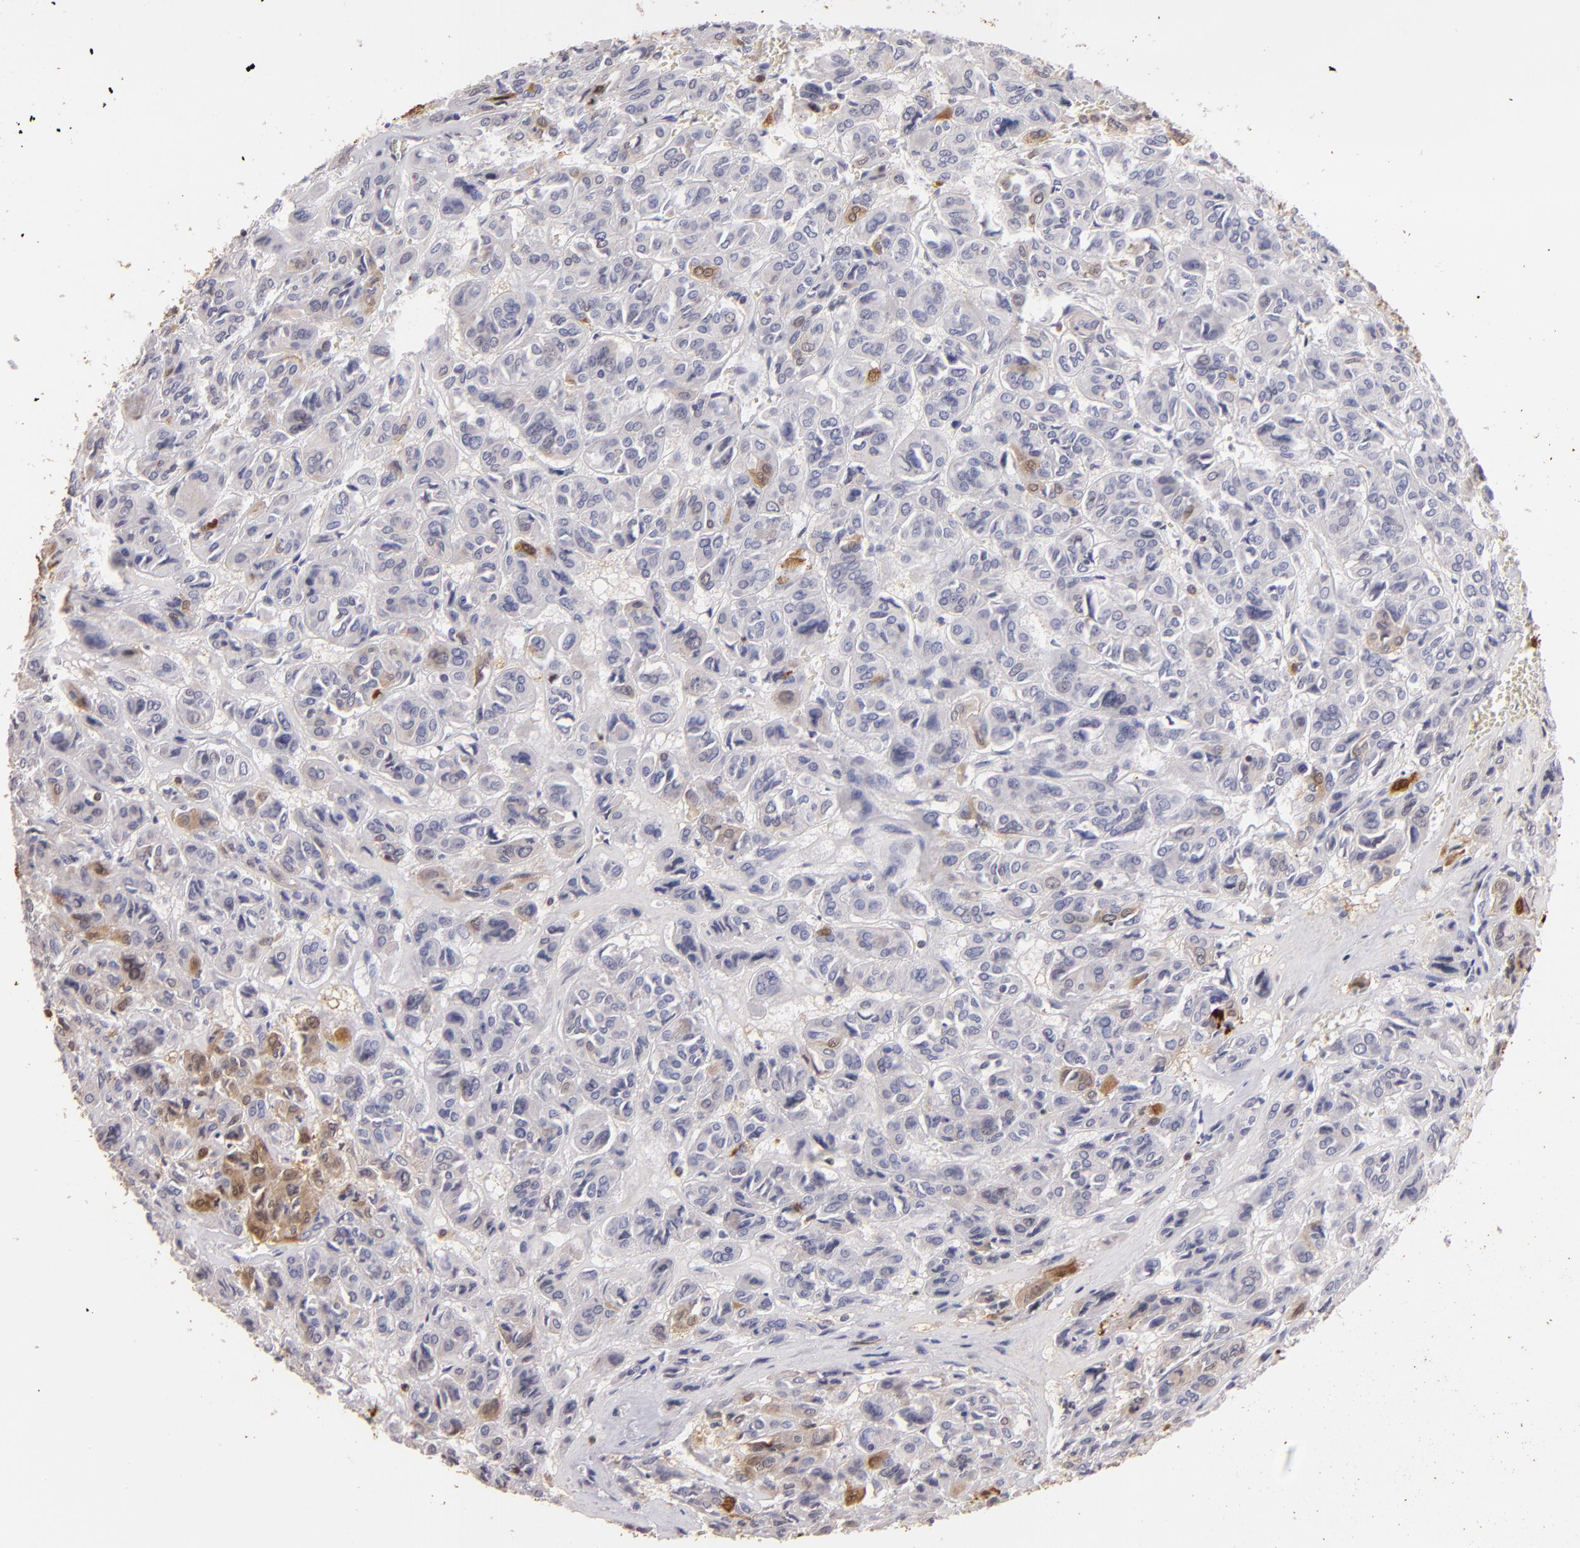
{"staining": {"intensity": "moderate", "quantity": "<25%", "location": "cytoplasmic/membranous,nuclear"}, "tissue": "thyroid cancer", "cell_type": "Tumor cells", "image_type": "cancer", "snomed": [{"axis": "morphology", "description": "Follicular adenoma carcinoma, NOS"}, {"axis": "topography", "description": "Thyroid gland"}], "caption": "This histopathology image reveals immunohistochemistry staining of human thyroid follicular adenoma carcinoma, with low moderate cytoplasmic/membranous and nuclear staining in approximately <25% of tumor cells.", "gene": "S100A2", "patient": {"sex": "female", "age": 71}}